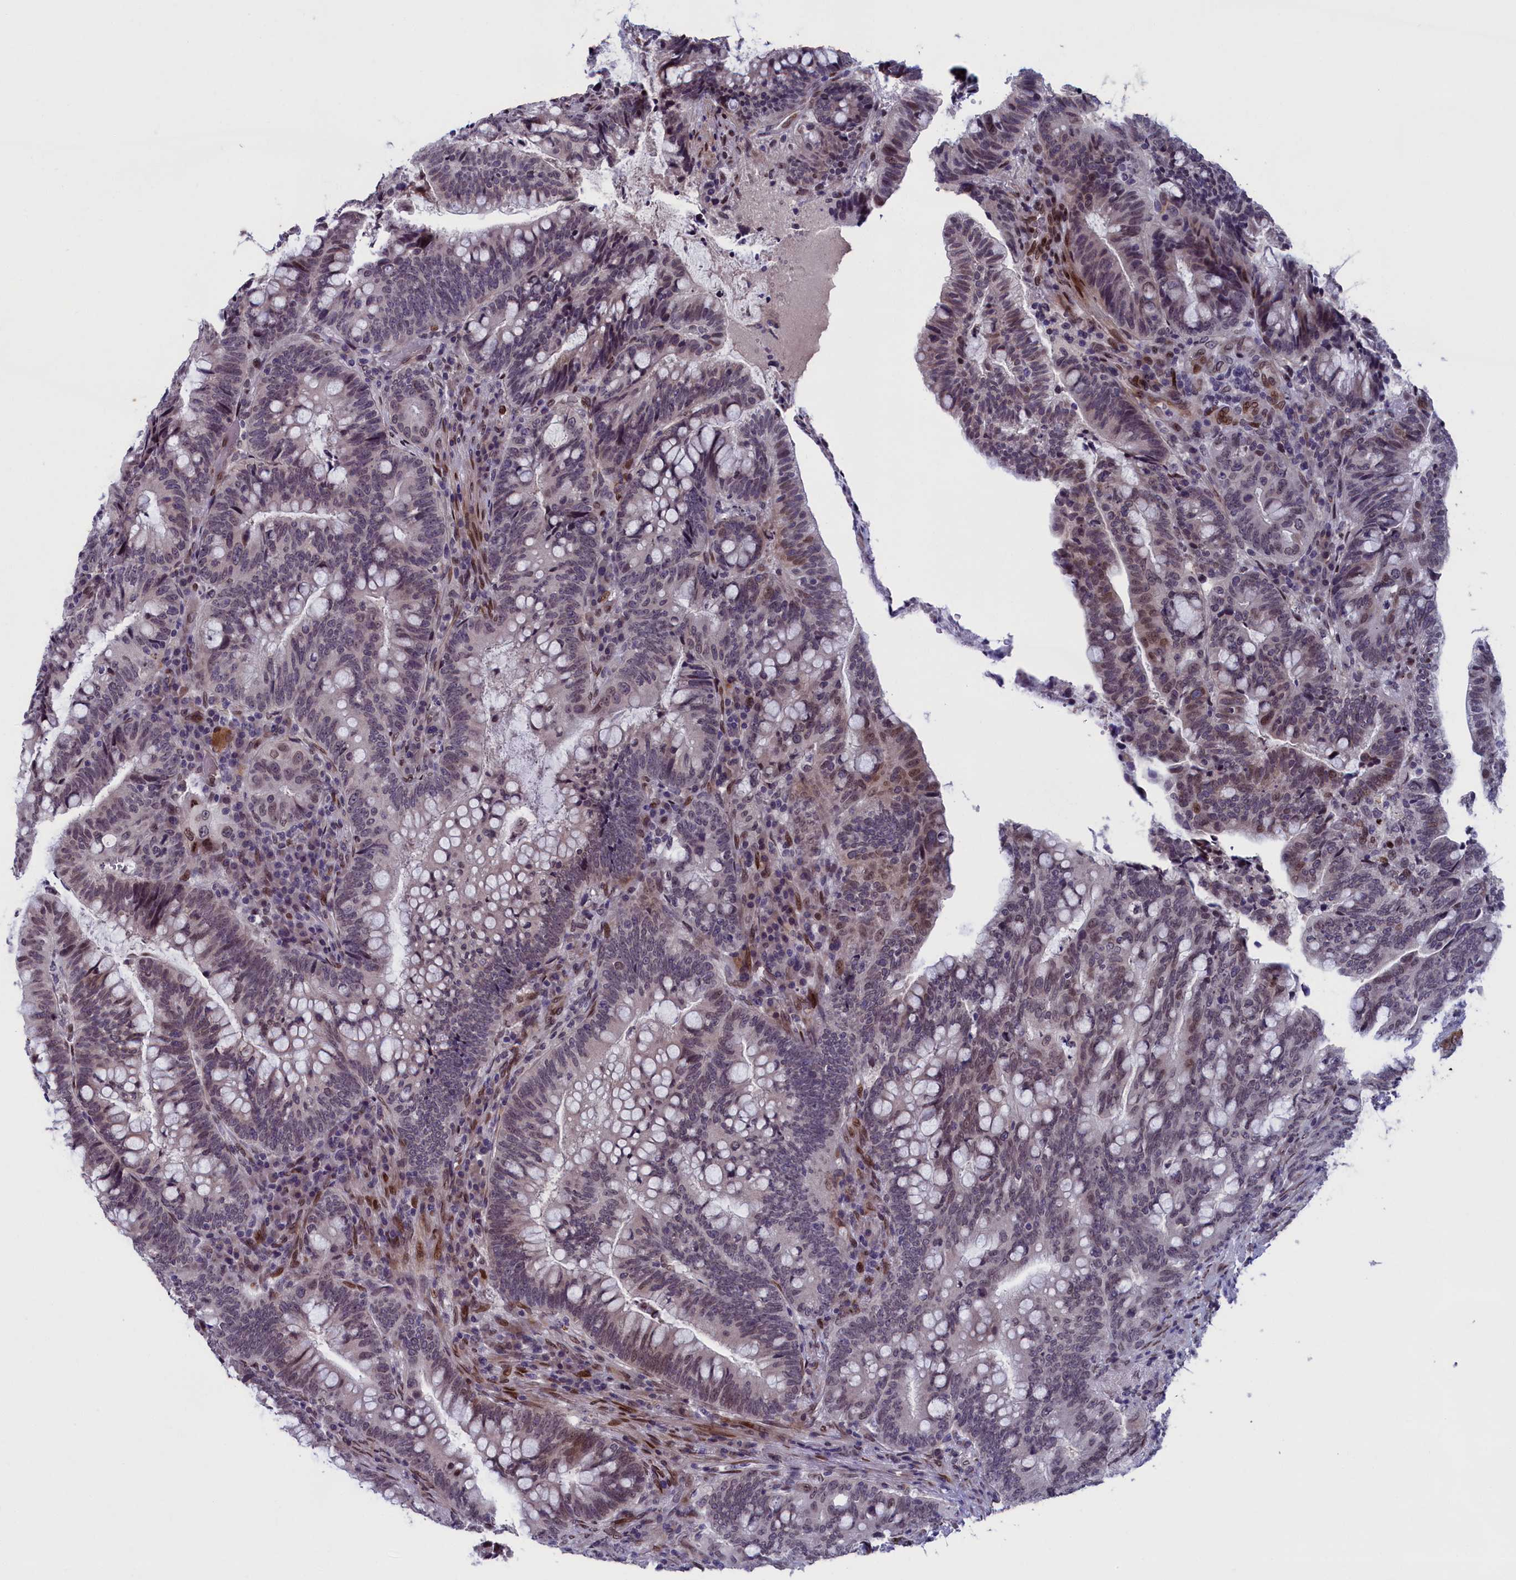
{"staining": {"intensity": "moderate", "quantity": "25%-75%", "location": "nuclear"}, "tissue": "colorectal cancer", "cell_type": "Tumor cells", "image_type": "cancer", "snomed": [{"axis": "morphology", "description": "Adenocarcinoma, NOS"}, {"axis": "topography", "description": "Colon"}], "caption": "DAB immunohistochemical staining of adenocarcinoma (colorectal) displays moderate nuclear protein positivity in about 25%-75% of tumor cells. (DAB (3,3'-diaminobenzidine) IHC, brown staining for protein, blue staining for nuclei).", "gene": "GPSM1", "patient": {"sex": "female", "age": 66}}